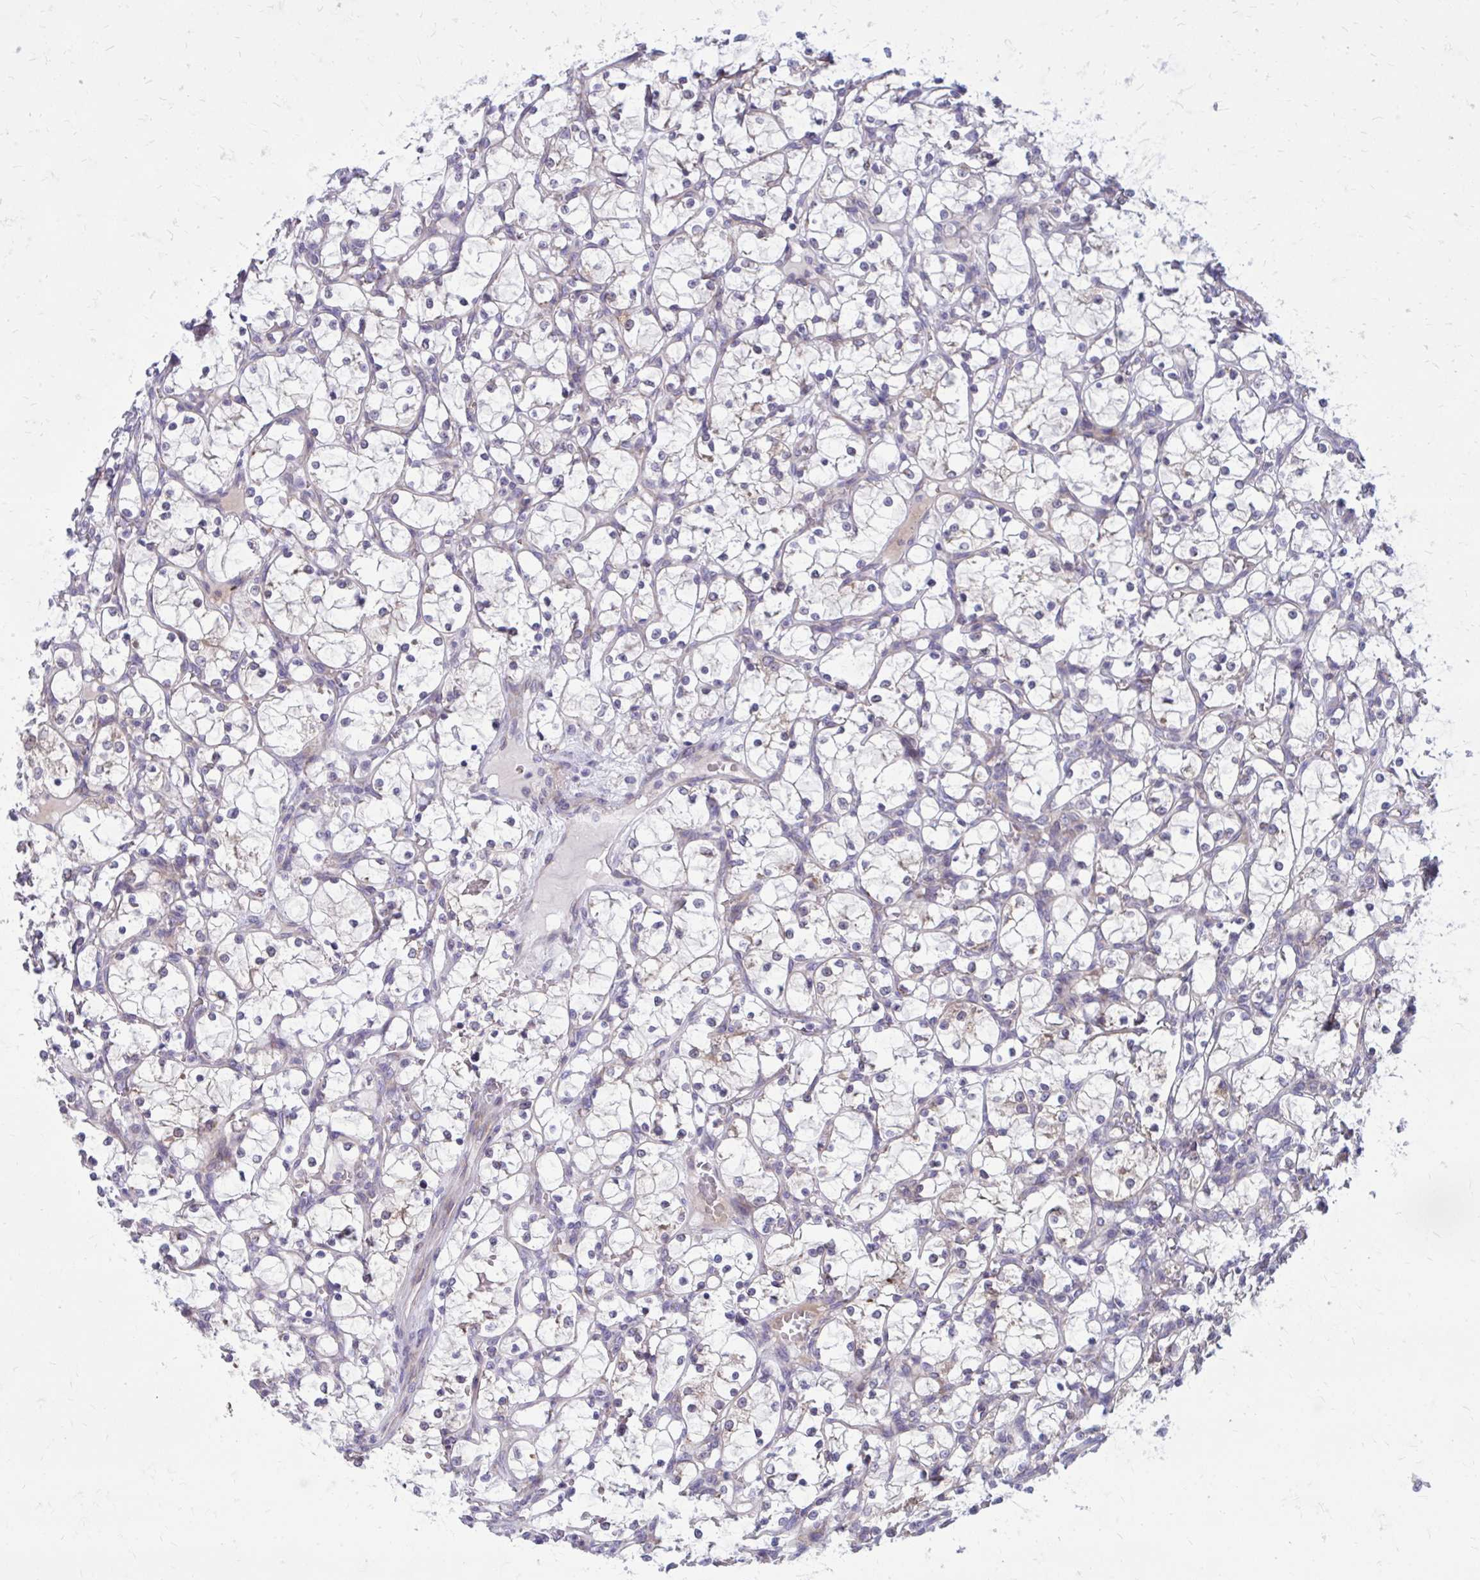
{"staining": {"intensity": "negative", "quantity": "none", "location": "none"}, "tissue": "renal cancer", "cell_type": "Tumor cells", "image_type": "cancer", "snomed": [{"axis": "morphology", "description": "Adenocarcinoma, NOS"}, {"axis": "topography", "description": "Kidney"}], "caption": "A histopathology image of renal cancer stained for a protein displays no brown staining in tumor cells.", "gene": "GIGYF2", "patient": {"sex": "female", "age": 69}}